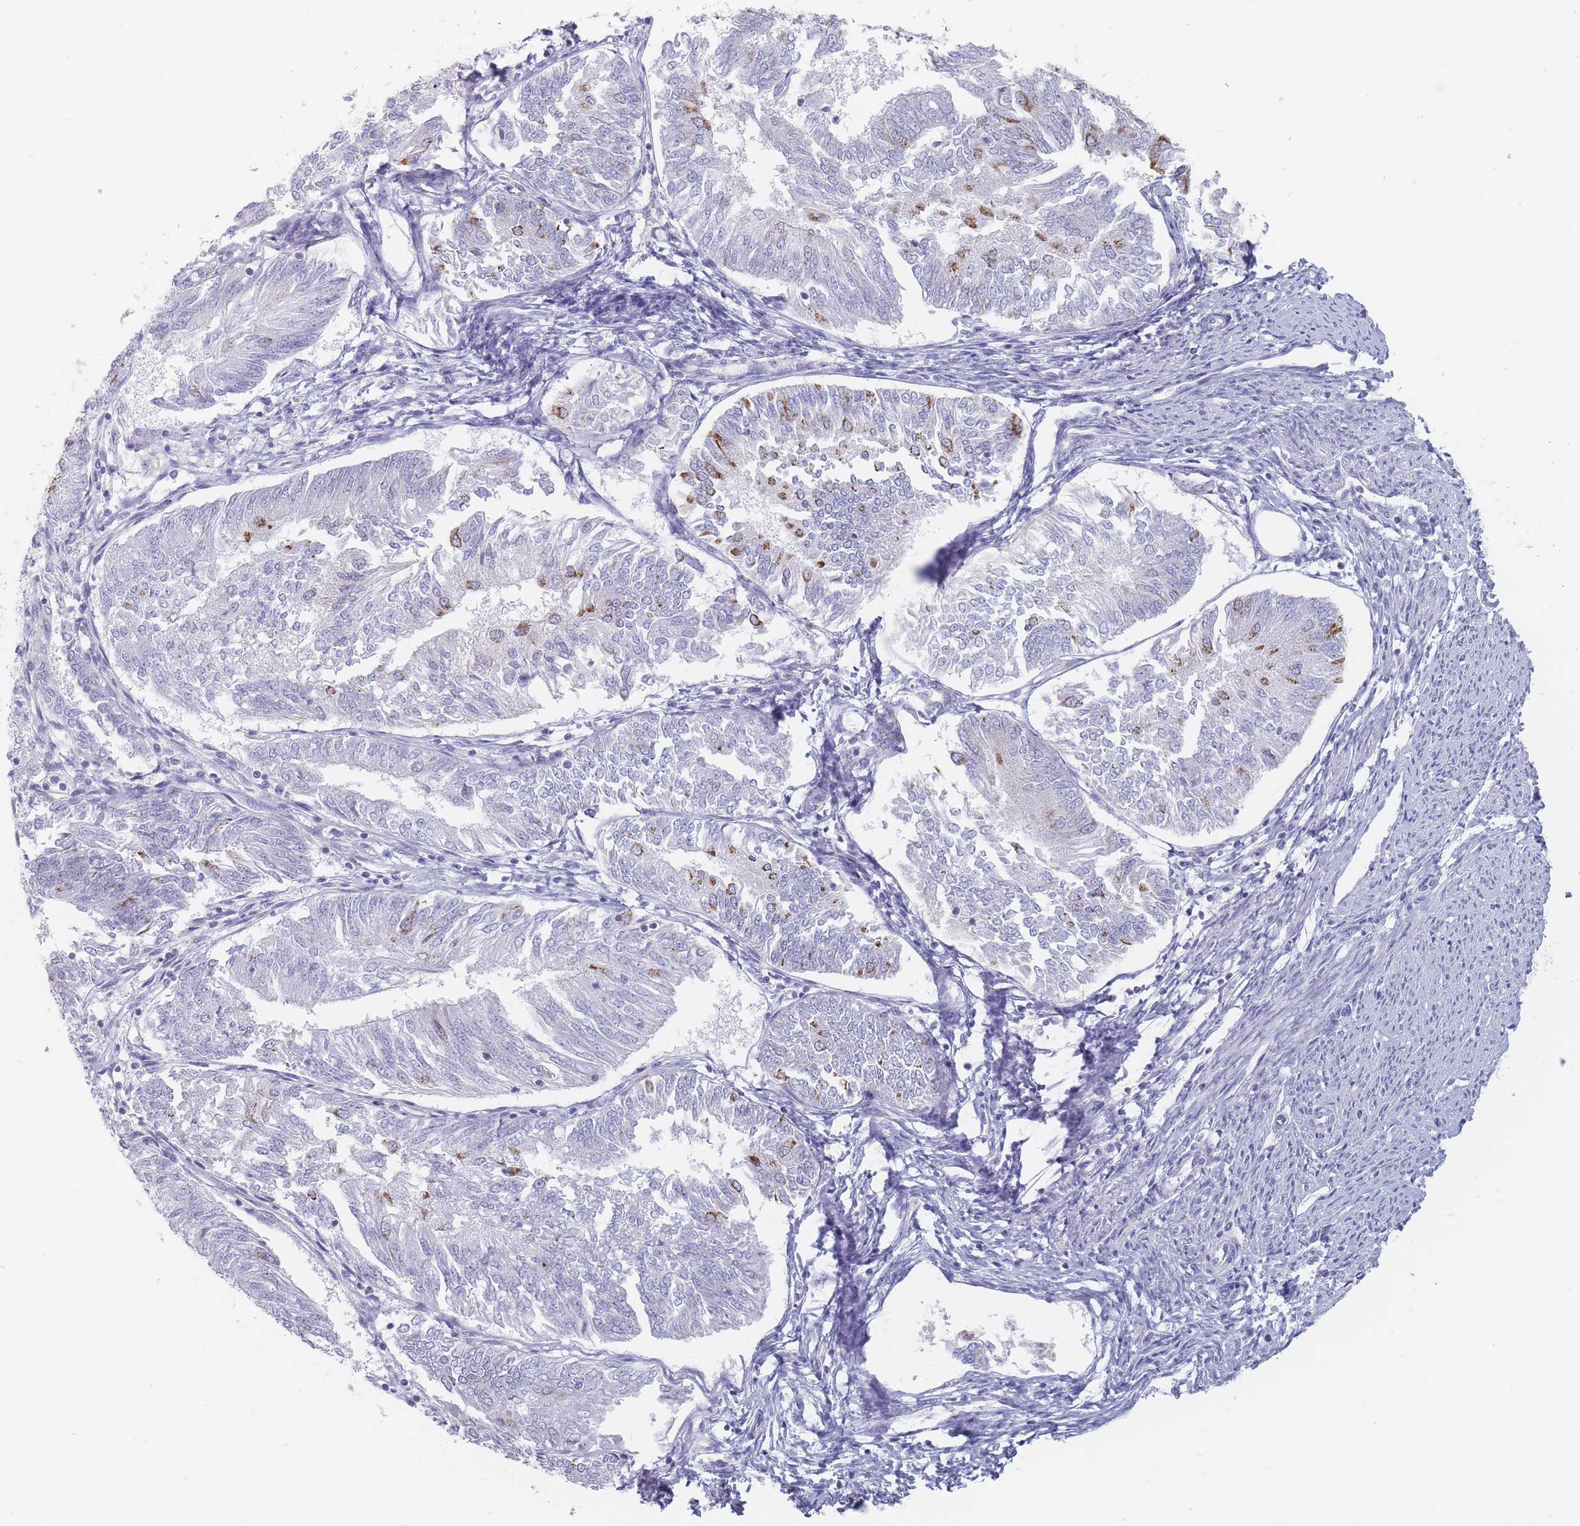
{"staining": {"intensity": "moderate", "quantity": "<25%", "location": "cytoplasmic/membranous"}, "tissue": "endometrial cancer", "cell_type": "Tumor cells", "image_type": "cancer", "snomed": [{"axis": "morphology", "description": "Adenocarcinoma, NOS"}, {"axis": "topography", "description": "Endometrium"}], "caption": "The photomicrograph demonstrates staining of endometrial adenocarcinoma, revealing moderate cytoplasmic/membranous protein staining (brown color) within tumor cells.", "gene": "MAP1S", "patient": {"sex": "female", "age": 58}}